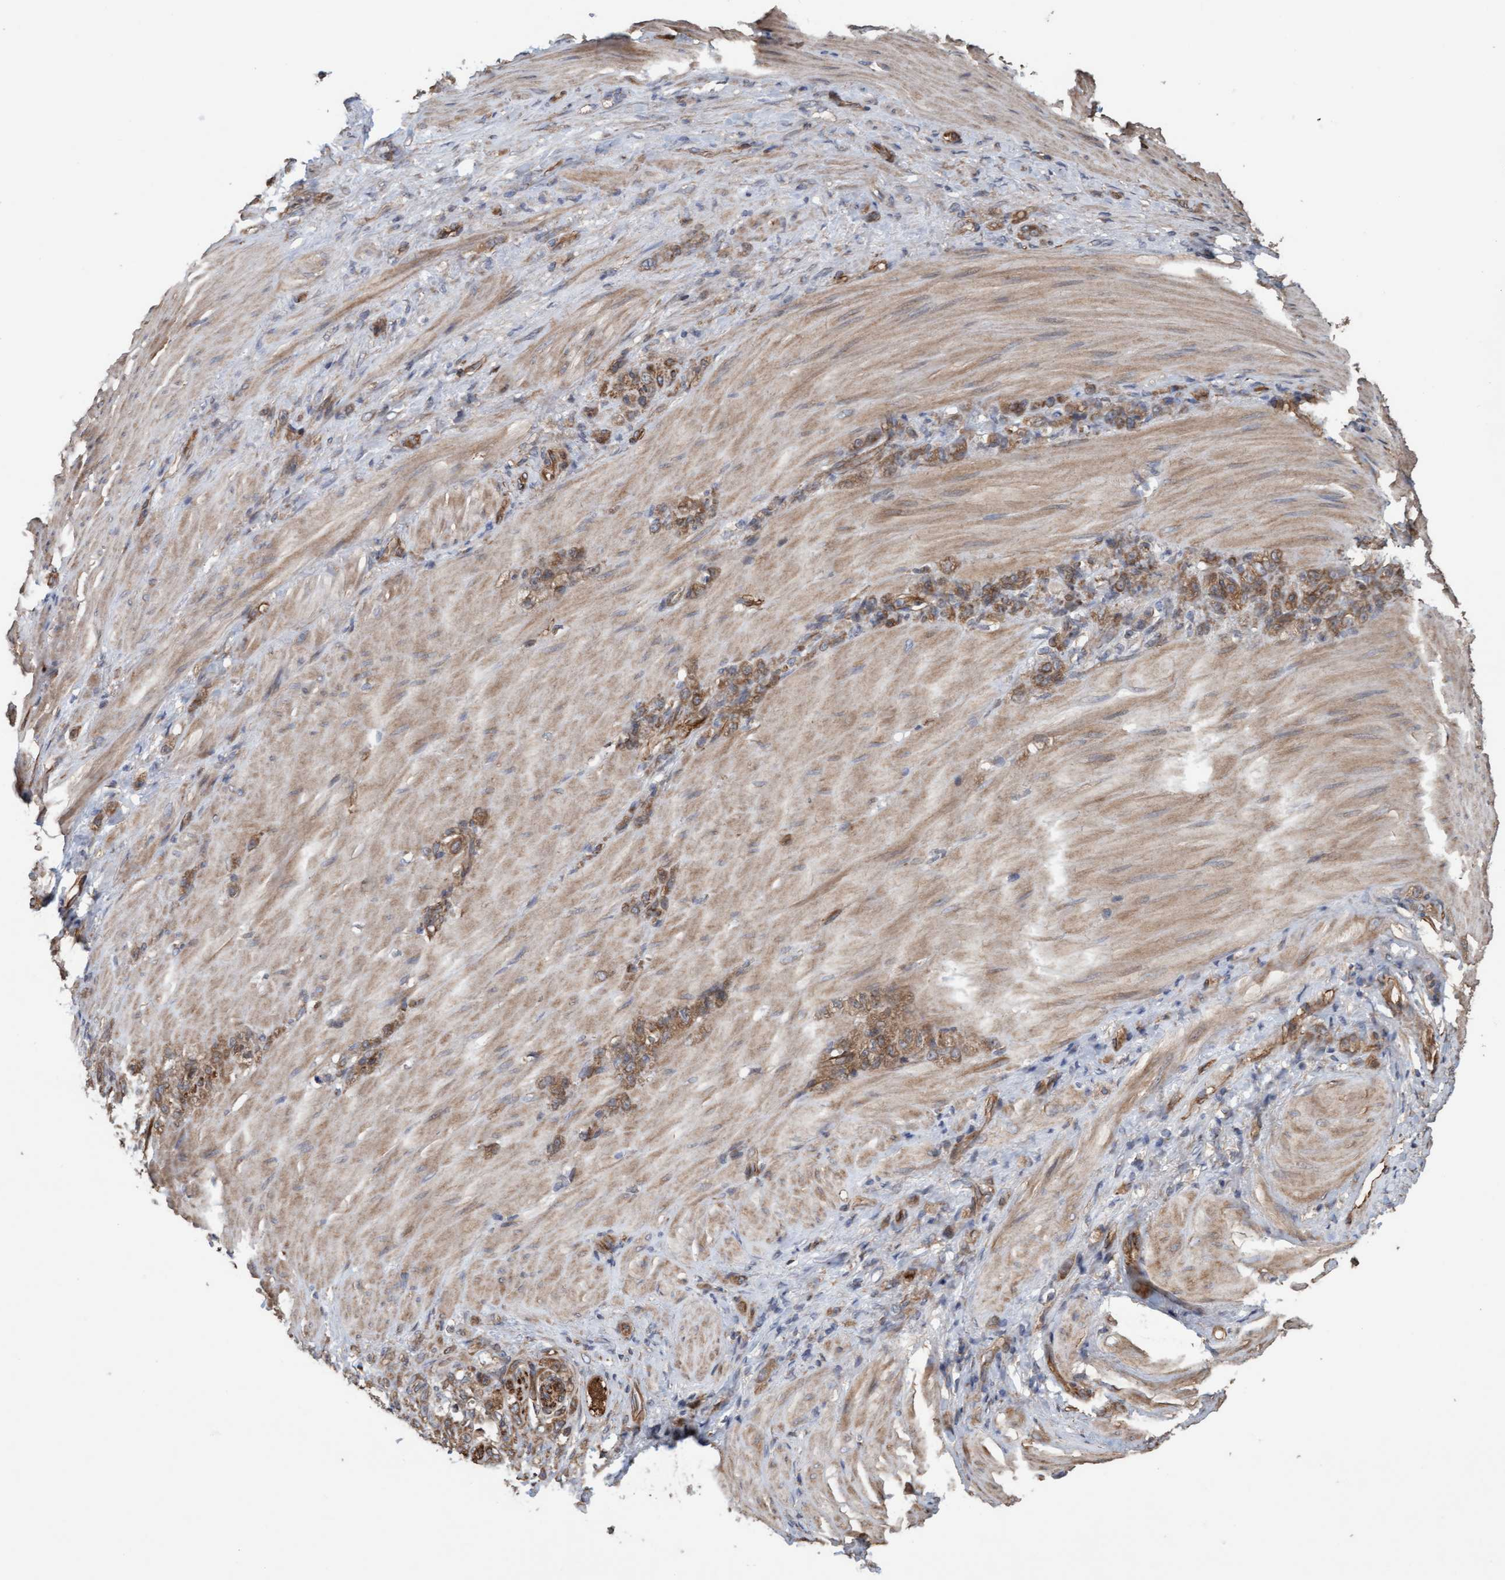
{"staining": {"intensity": "moderate", "quantity": ">75%", "location": "cytoplasmic/membranous"}, "tissue": "stomach cancer", "cell_type": "Tumor cells", "image_type": "cancer", "snomed": [{"axis": "morphology", "description": "Normal tissue, NOS"}, {"axis": "morphology", "description": "Adenocarcinoma, NOS"}, {"axis": "topography", "description": "Stomach"}], "caption": "Tumor cells reveal medium levels of moderate cytoplasmic/membranous positivity in about >75% of cells in human stomach cancer (adenocarcinoma).", "gene": "CDC42EP4", "patient": {"sex": "male", "age": 82}}